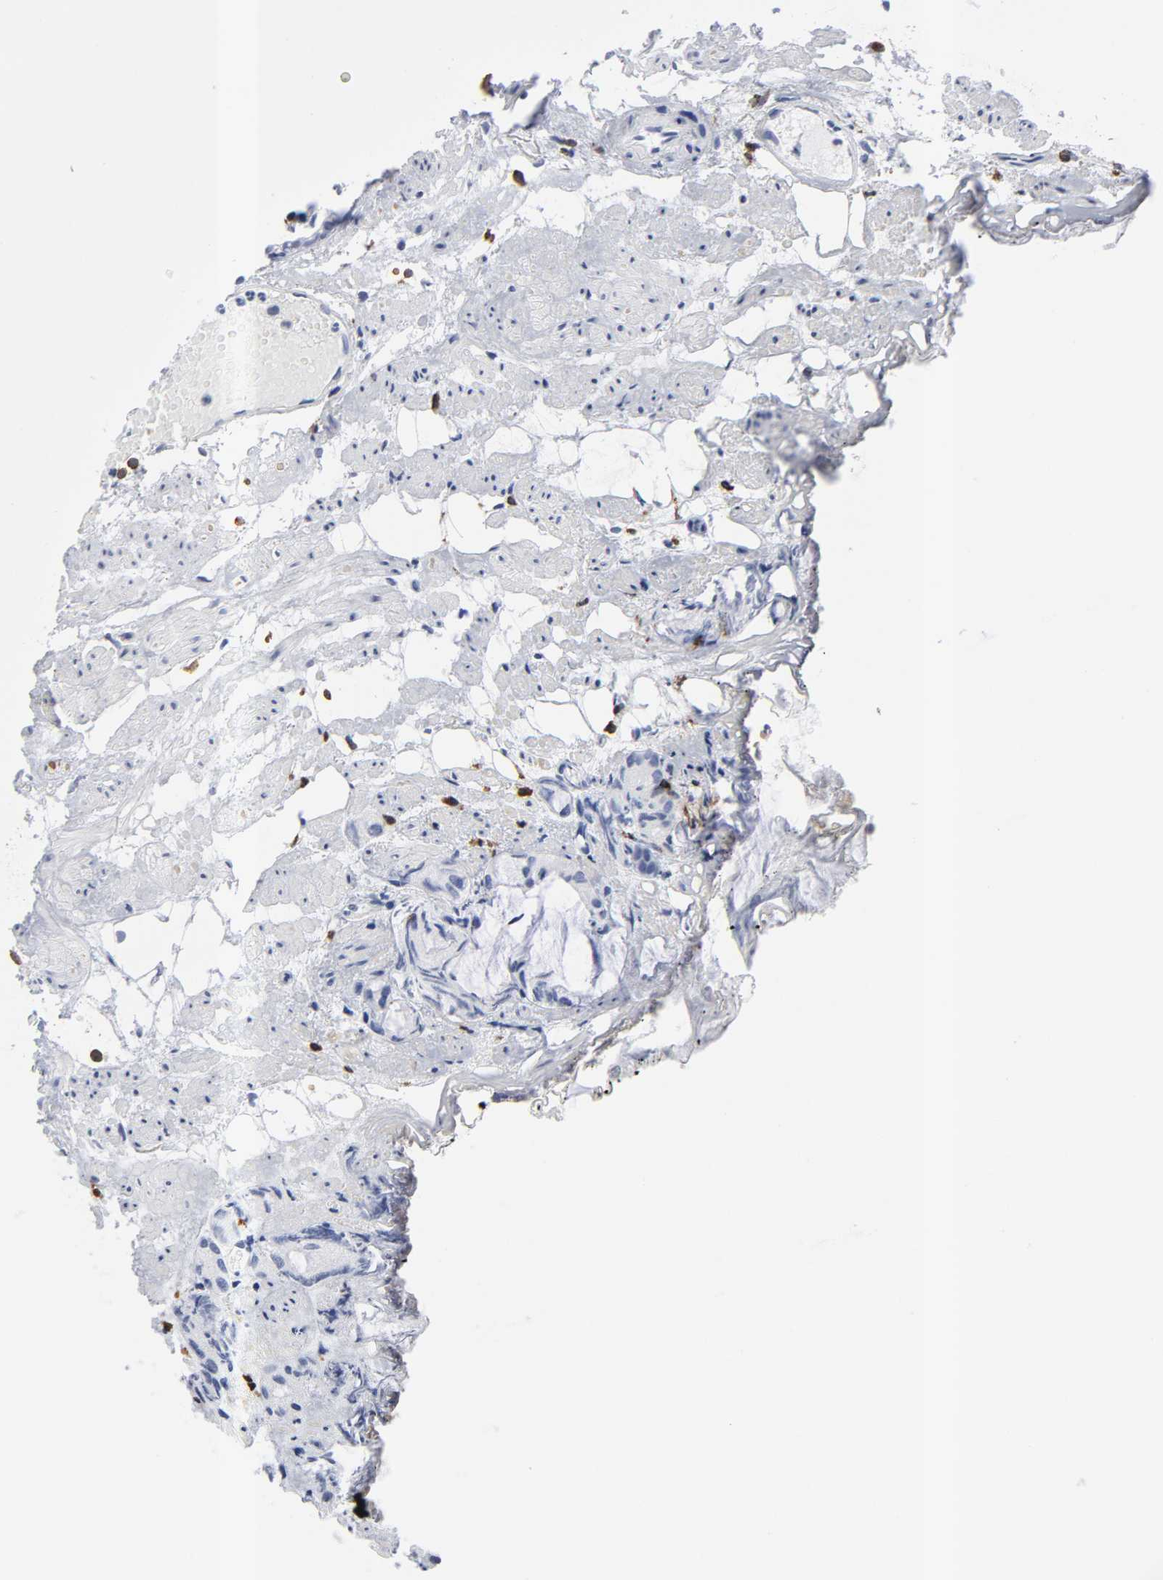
{"staining": {"intensity": "negative", "quantity": "none", "location": "none"}, "tissue": "prostate cancer", "cell_type": "Tumor cells", "image_type": "cancer", "snomed": [{"axis": "morphology", "description": "Adenocarcinoma, High grade"}, {"axis": "topography", "description": "Prostate"}], "caption": "Tumor cells show no significant staining in high-grade adenocarcinoma (prostate).", "gene": "CD2", "patient": {"sex": "male", "age": 85}}